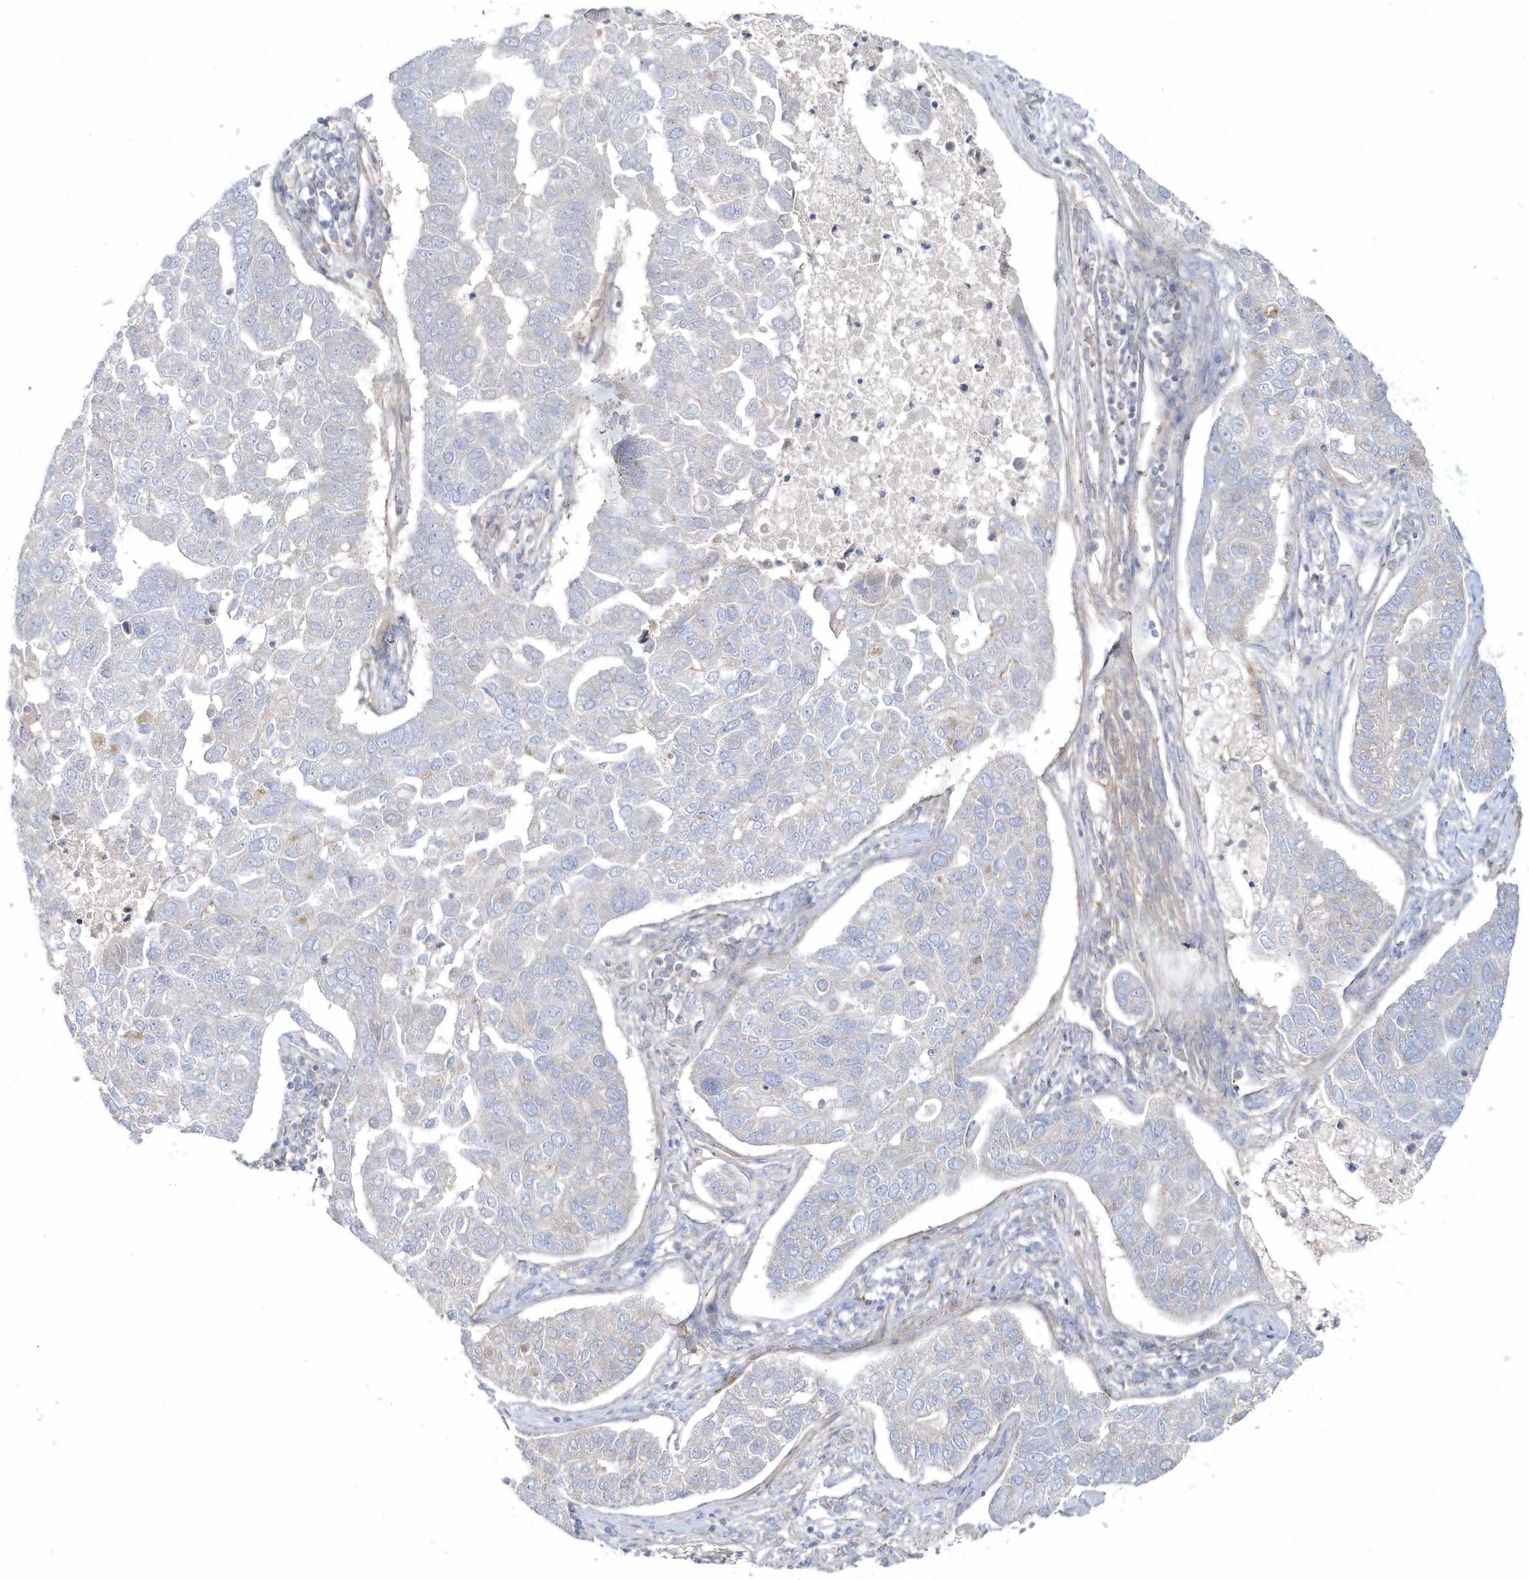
{"staining": {"intensity": "weak", "quantity": "<25%", "location": "cytoplasmic/membranous"}, "tissue": "pancreatic cancer", "cell_type": "Tumor cells", "image_type": "cancer", "snomed": [{"axis": "morphology", "description": "Adenocarcinoma, NOS"}, {"axis": "topography", "description": "Pancreas"}], "caption": "Immunohistochemistry of pancreatic cancer demonstrates no expression in tumor cells.", "gene": "LEXM", "patient": {"sex": "female", "age": 61}}